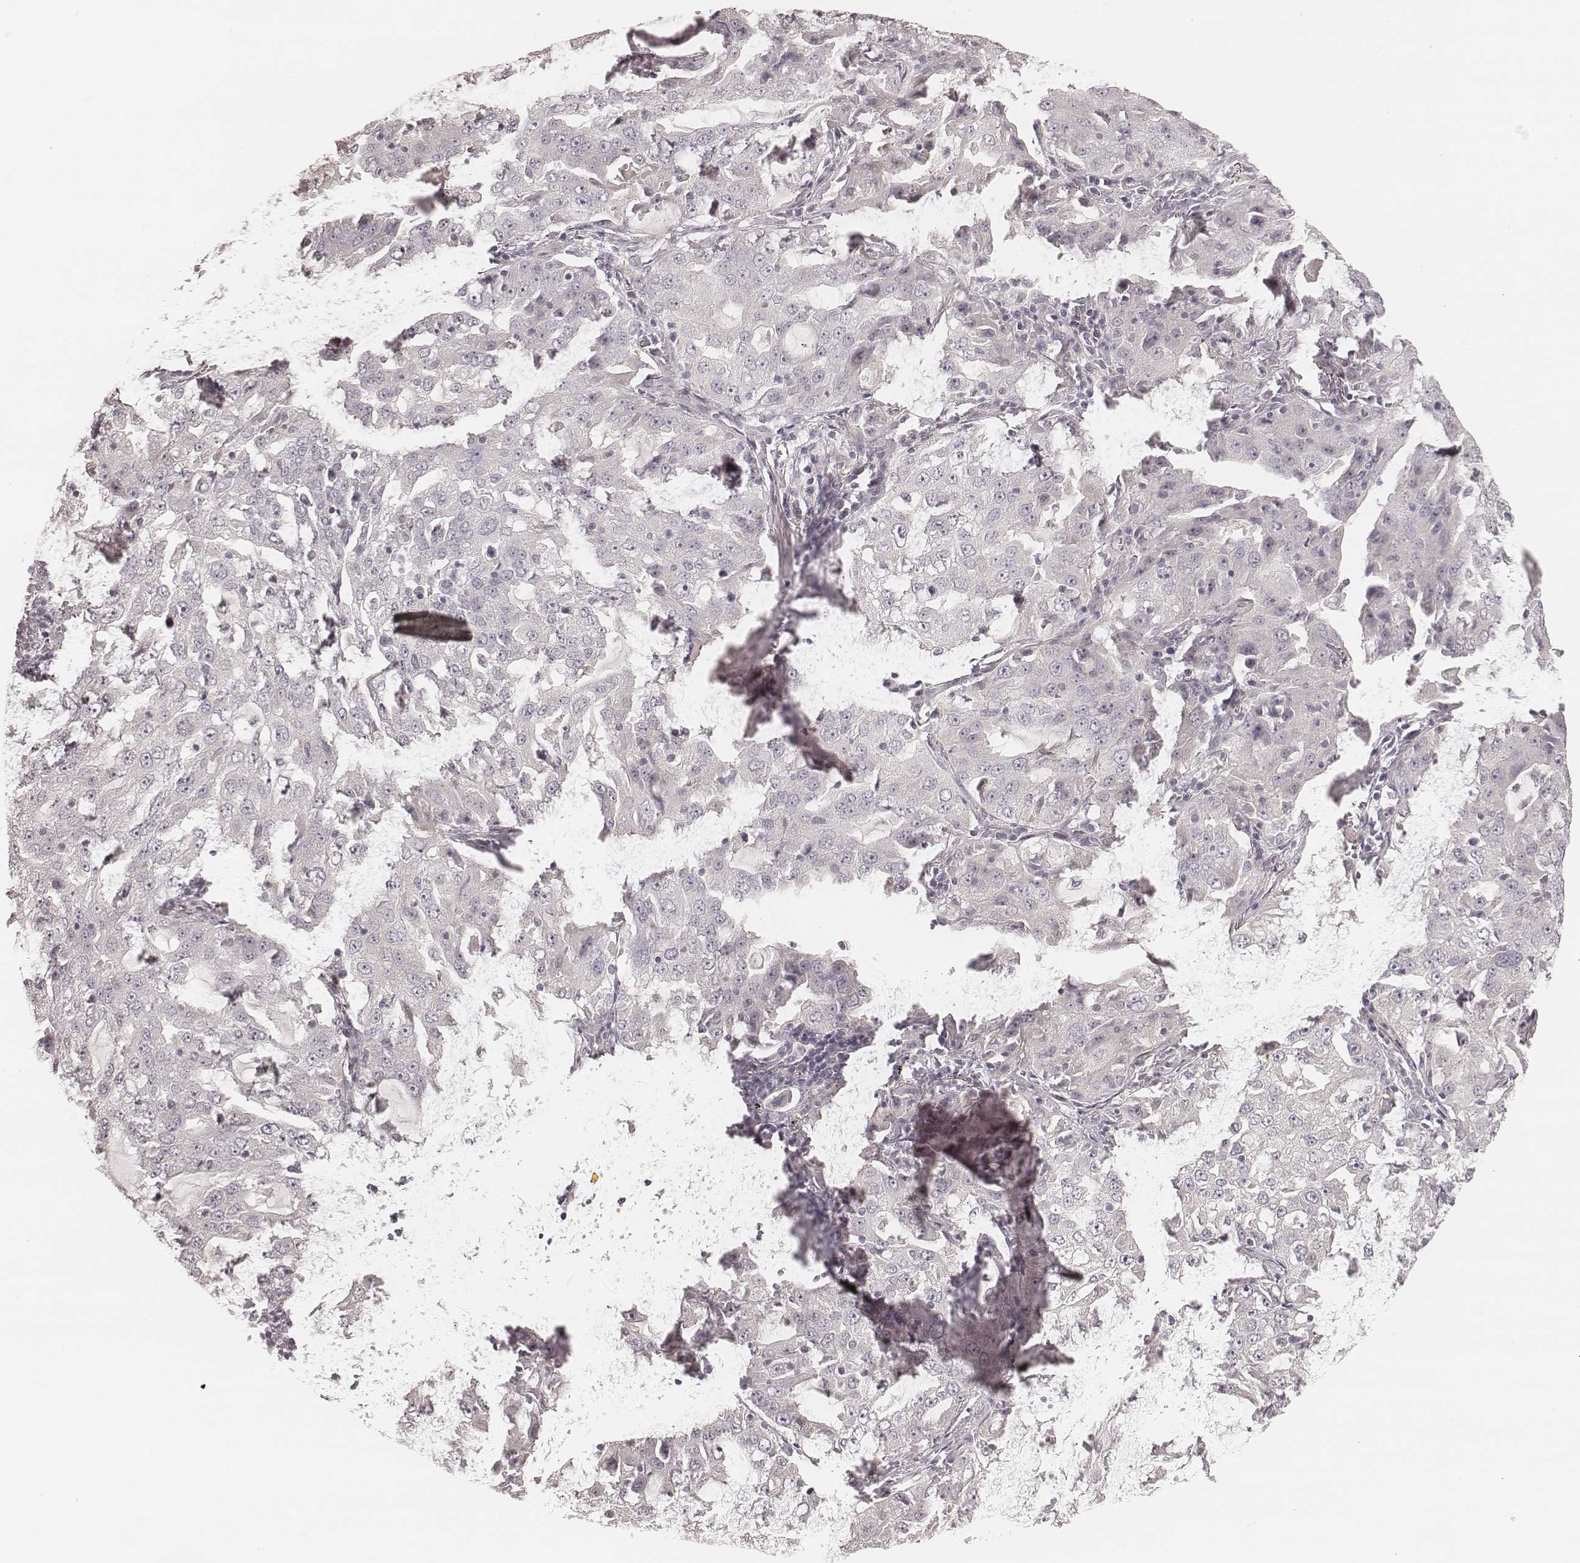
{"staining": {"intensity": "negative", "quantity": "none", "location": "none"}, "tissue": "lung cancer", "cell_type": "Tumor cells", "image_type": "cancer", "snomed": [{"axis": "morphology", "description": "Adenocarcinoma, NOS"}, {"axis": "topography", "description": "Lung"}], "caption": "DAB immunohistochemical staining of adenocarcinoma (lung) demonstrates no significant staining in tumor cells.", "gene": "ACACB", "patient": {"sex": "female", "age": 61}}